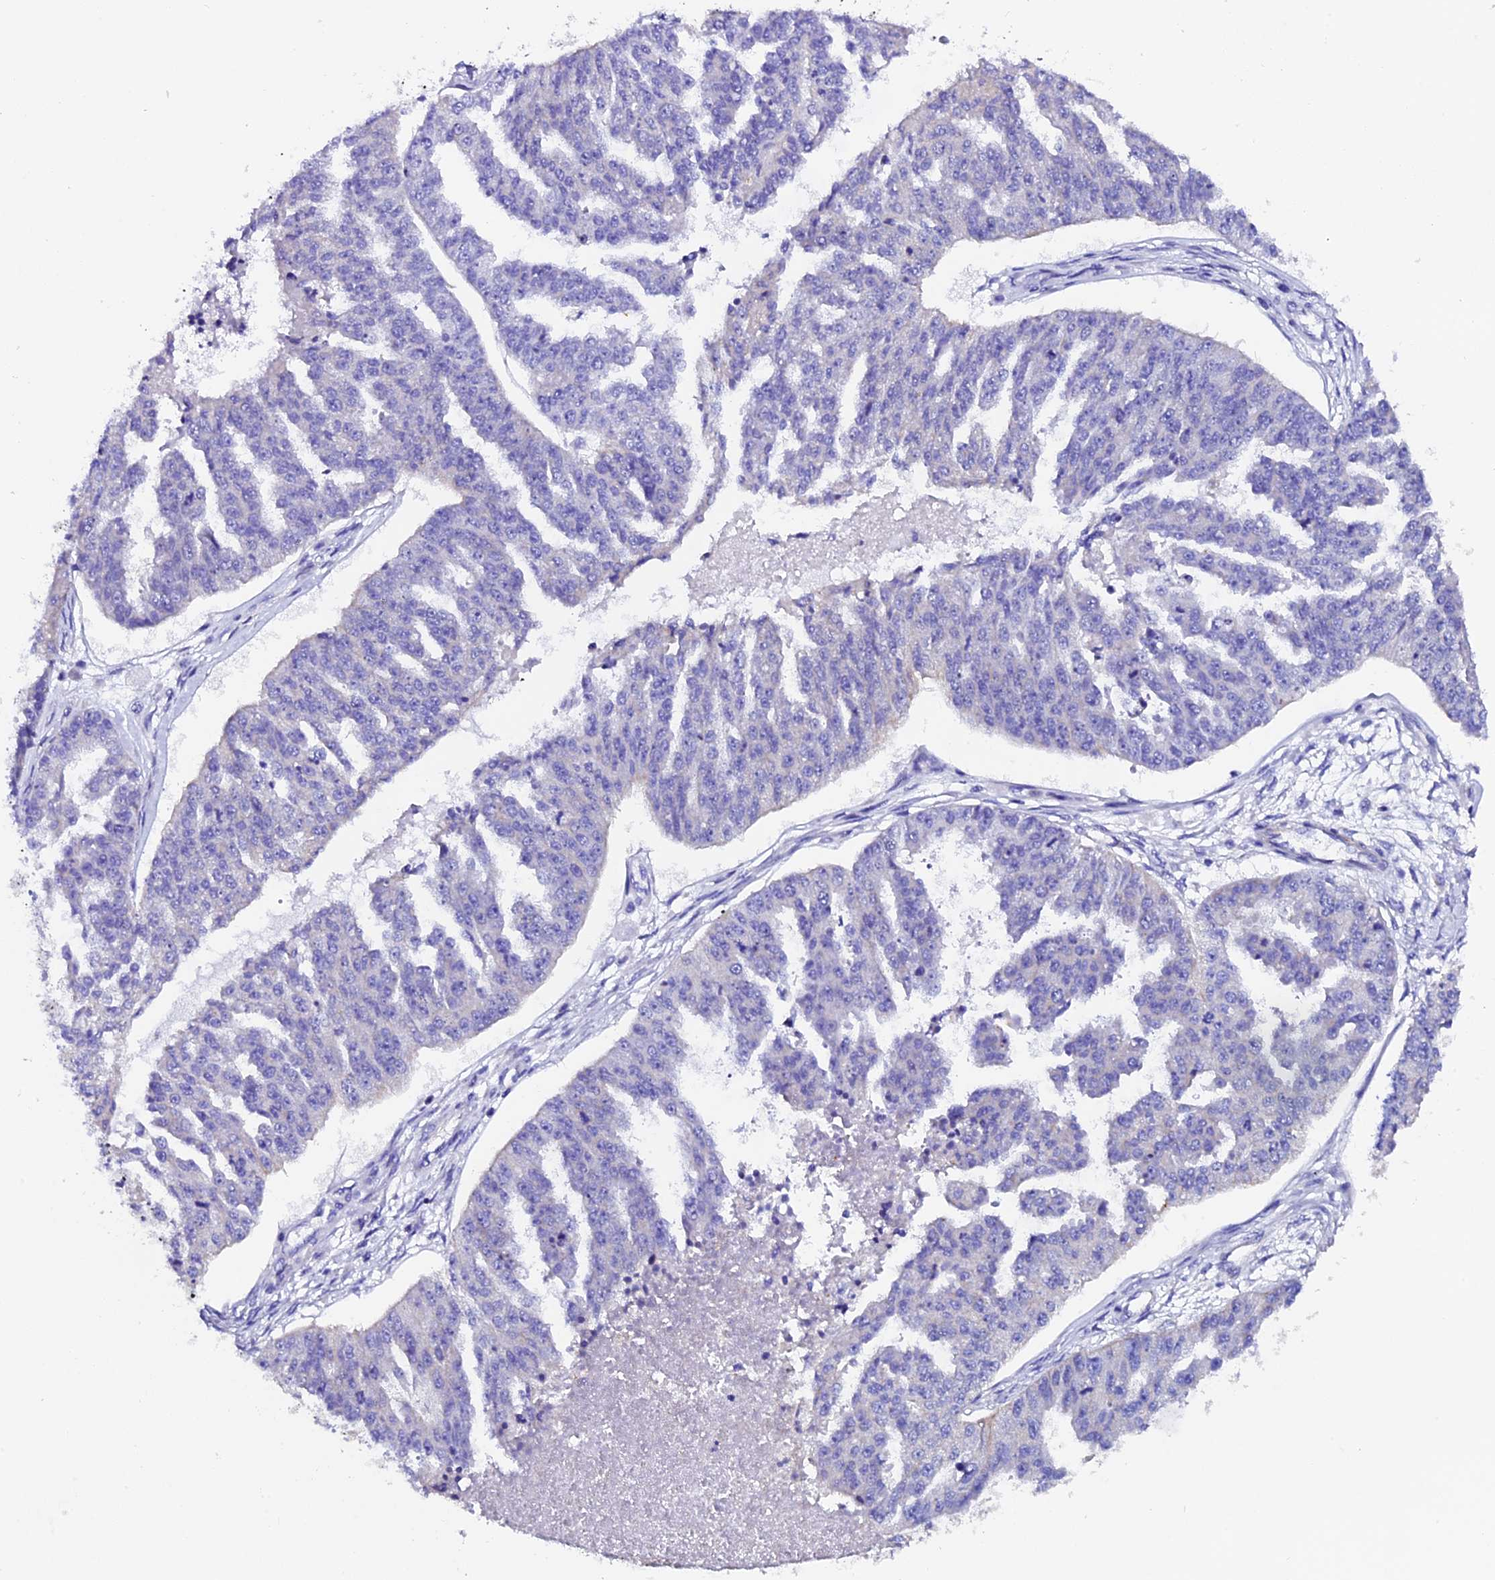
{"staining": {"intensity": "negative", "quantity": "none", "location": "none"}, "tissue": "ovarian cancer", "cell_type": "Tumor cells", "image_type": "cancer", "snomed": [{"axis": "morphology", "description": "Cystadenocarcinoma, serous, NOS"}, {"axis": "topography", "description": "Ovary"}], "caption": "Tumor cells show no significant staining in ovarian cancer.", "gene": "COMTD1", "patient": {"sex": "female", "age": 58}}